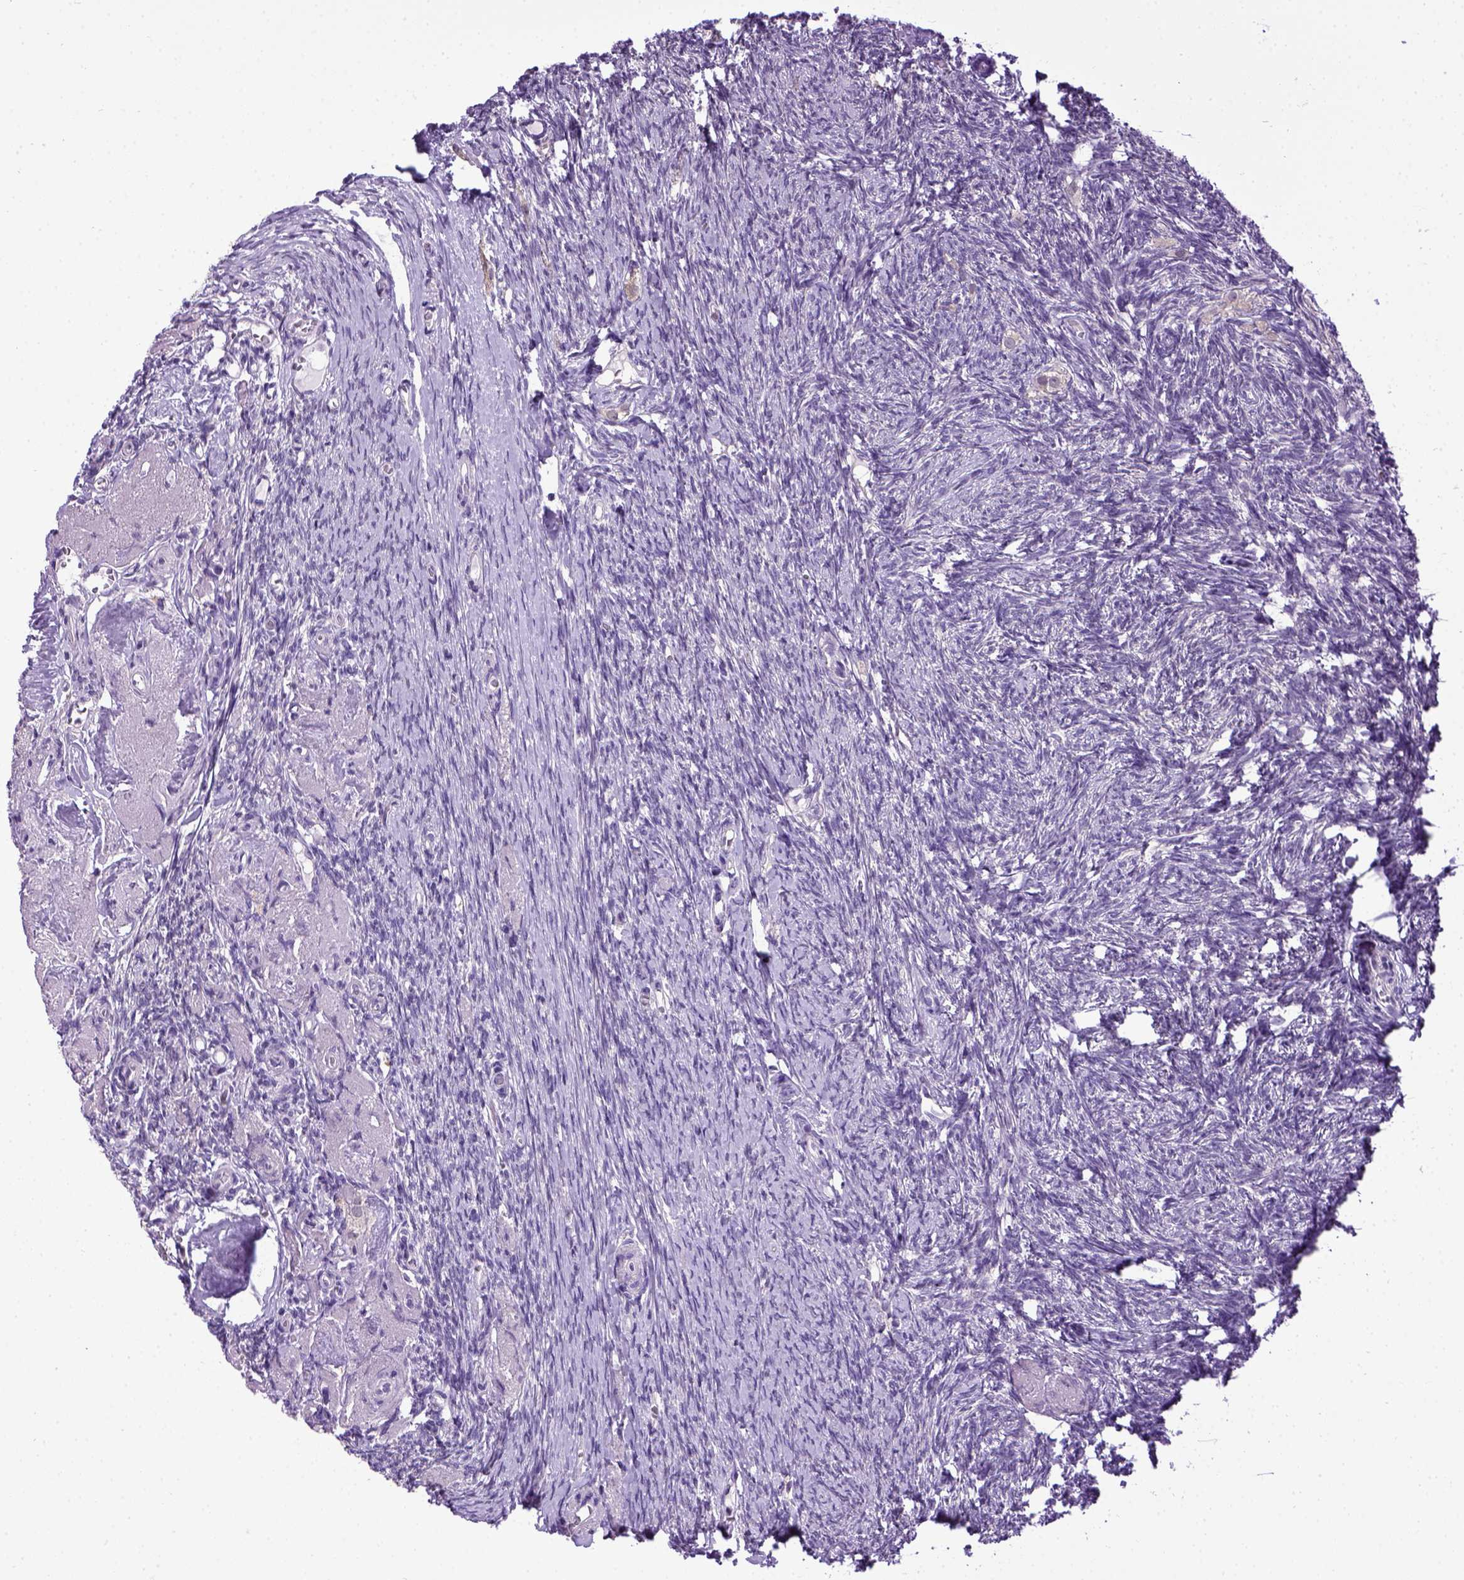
{"staining": {"intensity": "negative", "quantity": "none", "location": "none"}, "tissue": "ovary", "cell_type": "Follicle cells", "image_type": "normal", "snomed": [{"axis": "morphology", "description": "Normal tissue, NOS"}, {"axis": "topography", "description": "Ovary"}], "caption": "IHC photomicrograph of unremarkable human ovary stained for a protein (brown), which exhibits no positivity in follicle cells.", "gene": "CDH1", "patient": {"sex": "female", "age": 72}}